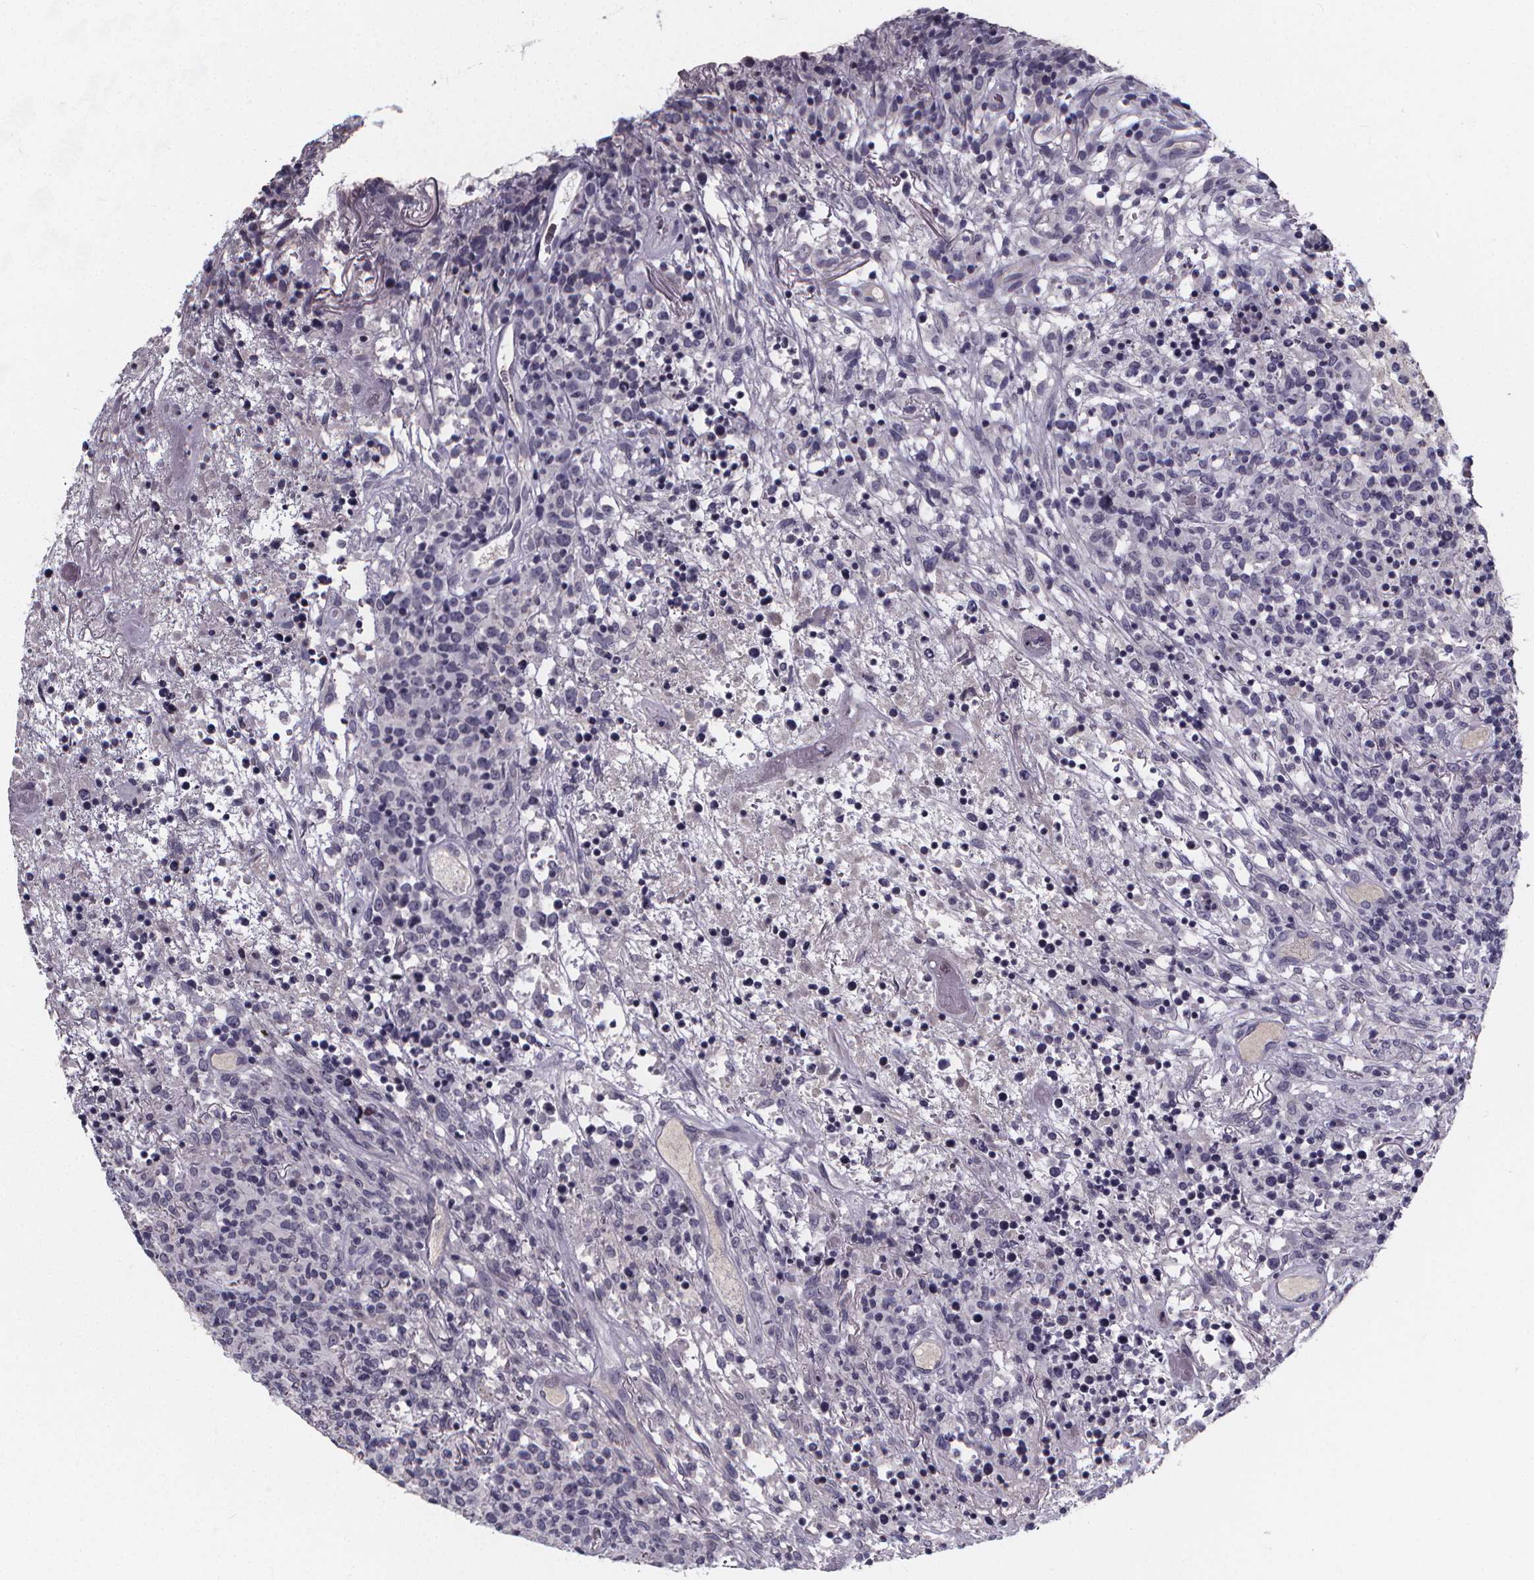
{"staining": {"intensity": "negative", "quantity": "none", "location": "none"}, "tissue": "lymphoma", "cell_type": "Tumor cells", "image_type": "cancer", "snomed": [{"axis": "morphology", "description": "Malignant lymphoma, non-Hodgkin's type, High grade"}, {"axis": "topography", "description": "Lung"}], "caption": "IHC of high-grade malignant lymphoma, non-Hodgkin's type displays no staining in tumor cells.", "gene": "AGT", "patient": {"sex": "male", "age": 79}}